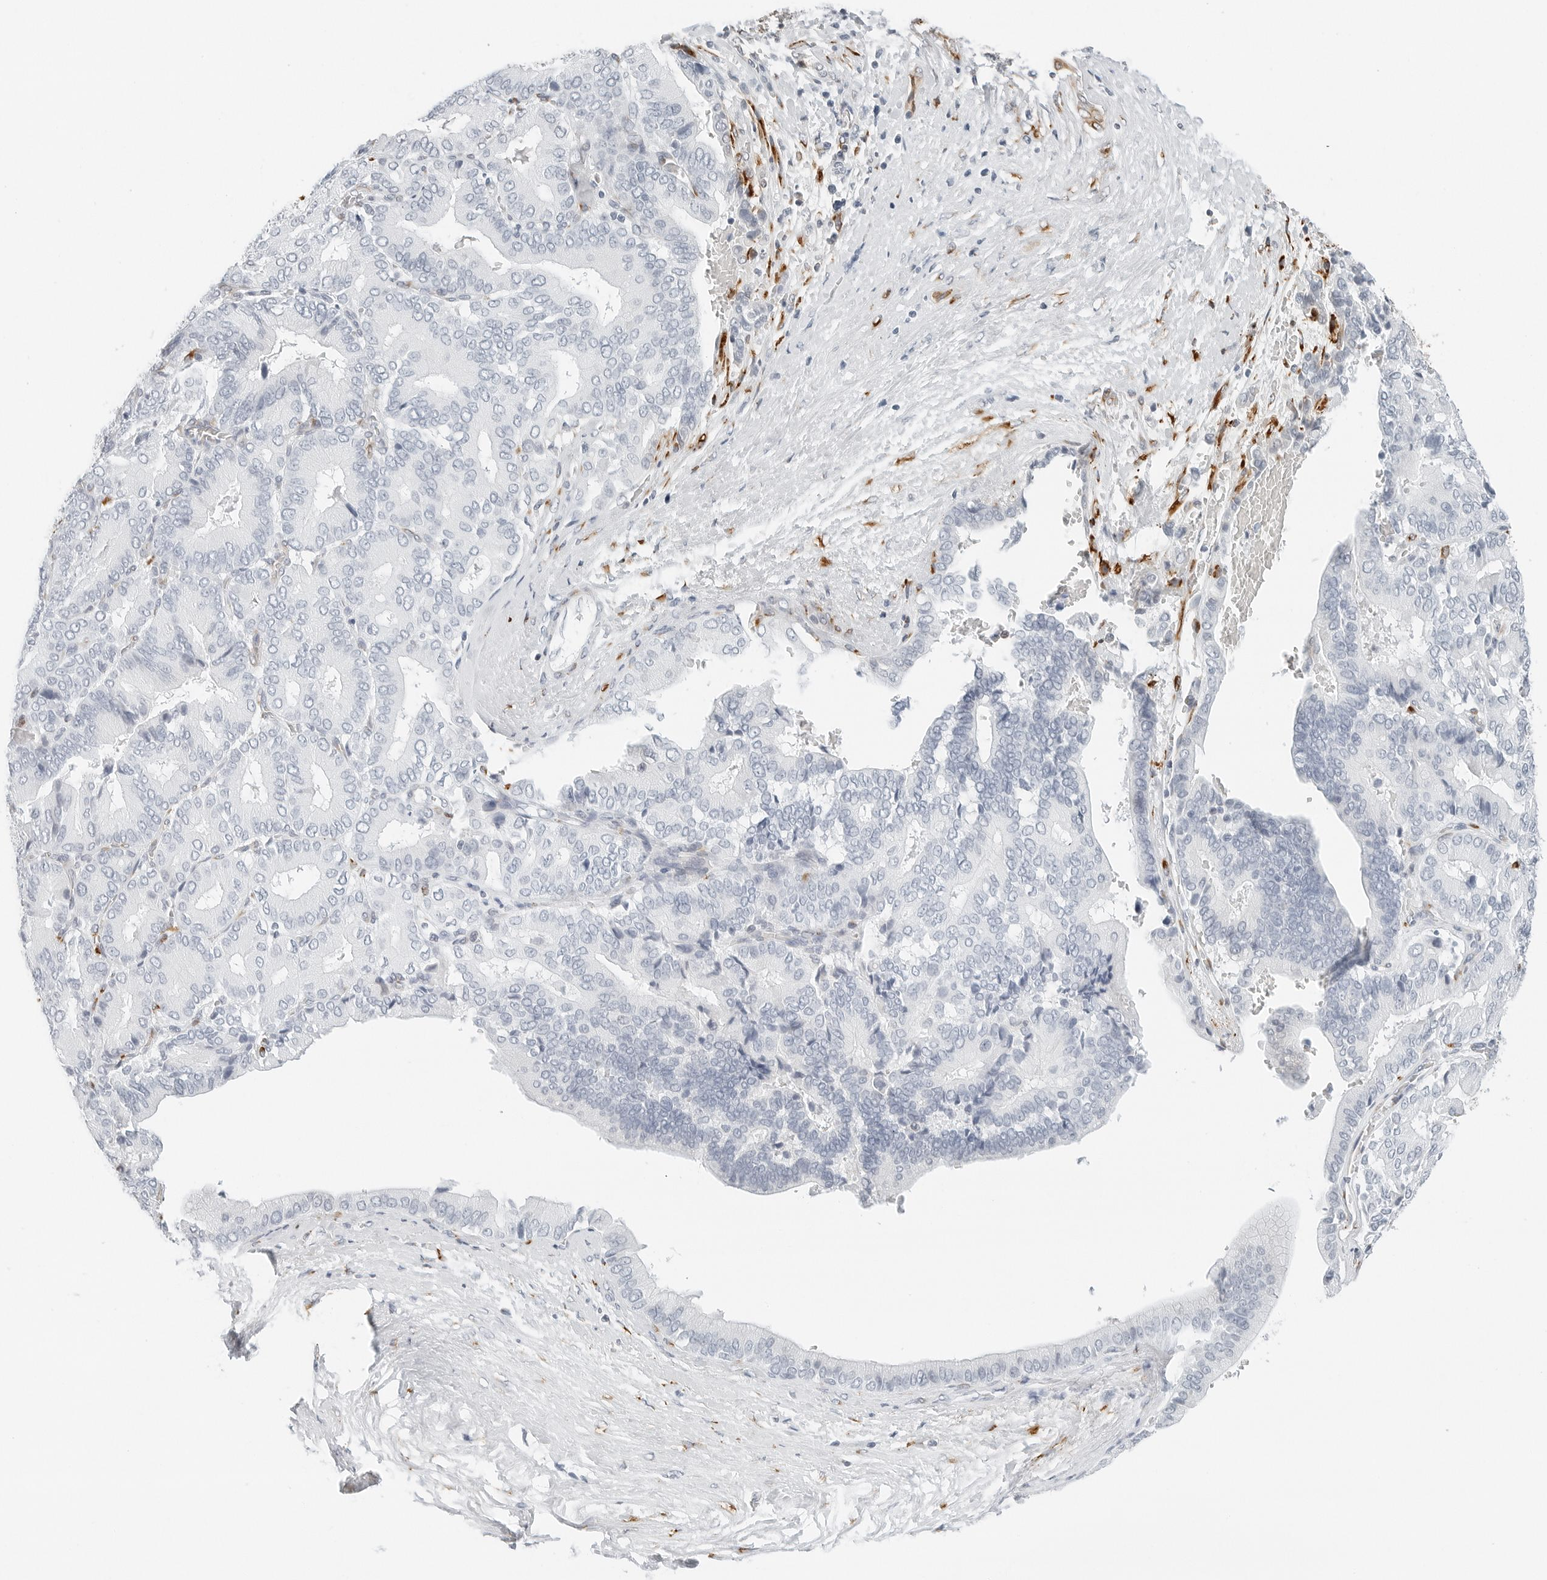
{"staining": {"intensity": "negative", "quantity": "none", "location": "none"}, "tissue": "liver cancer", "cell_type": "Tumor cells", "image_type": "cancer", "snomed": [{"axis": "morphology", "description": "Cholangiocarcinoma"}, {"axis": "topography", "description": "Liver"}], "caption": "Protein analysis of cholangiocarcinoma (liver) displays no significant staining in tumor cells.", "gene": "P4HA2", "patient": {"sex": "female", "age": 75}}